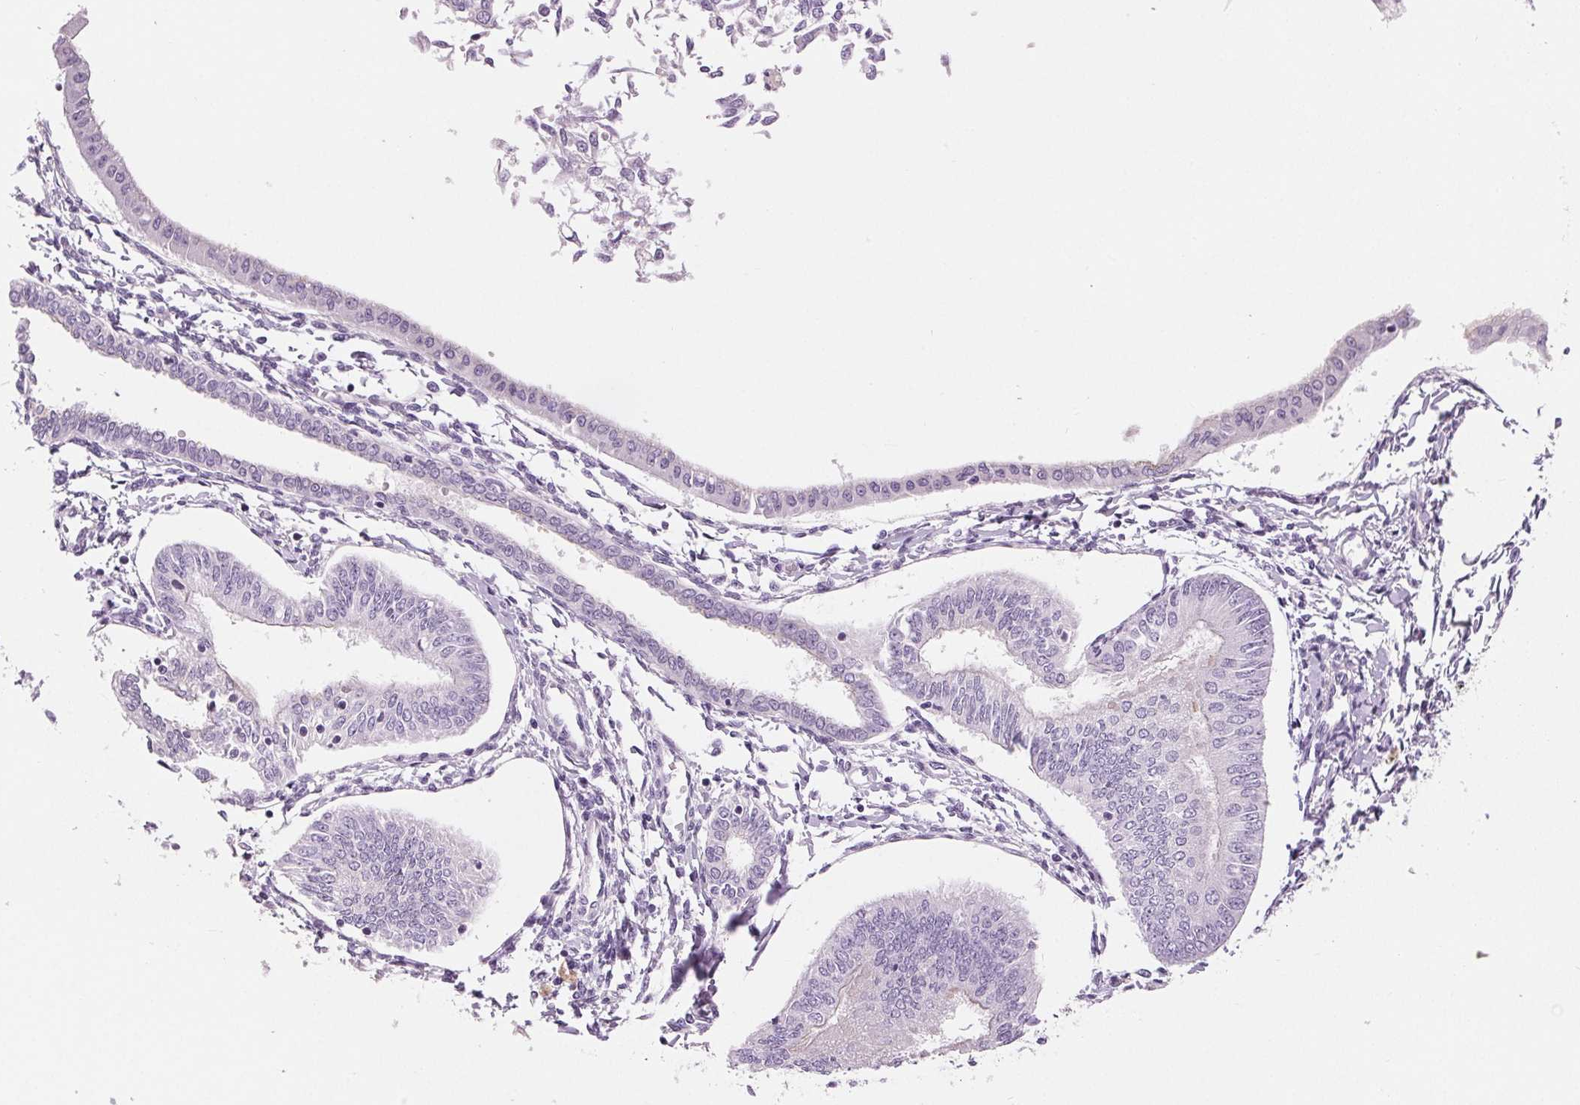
{"staining": {"intensity": "negative", "quantity": "none", "location": "none"}, "tissue": "endometrial cancer", "cell_type": "Tumor cells", "image_type": "cancer", "snomed": [{"axis": "morphology", "description": "Adenocarcinoma, NOS"}, {"axis": "topography", "description": "Endometrium"}], "caption": "The immunohistochemistry (IHC) histopathology image has no significant expression in tumor cells of adenocarcinoma (endometrial) tissue.", "gene": "MISP", "patient": {"sex": "female", "age": 58}}